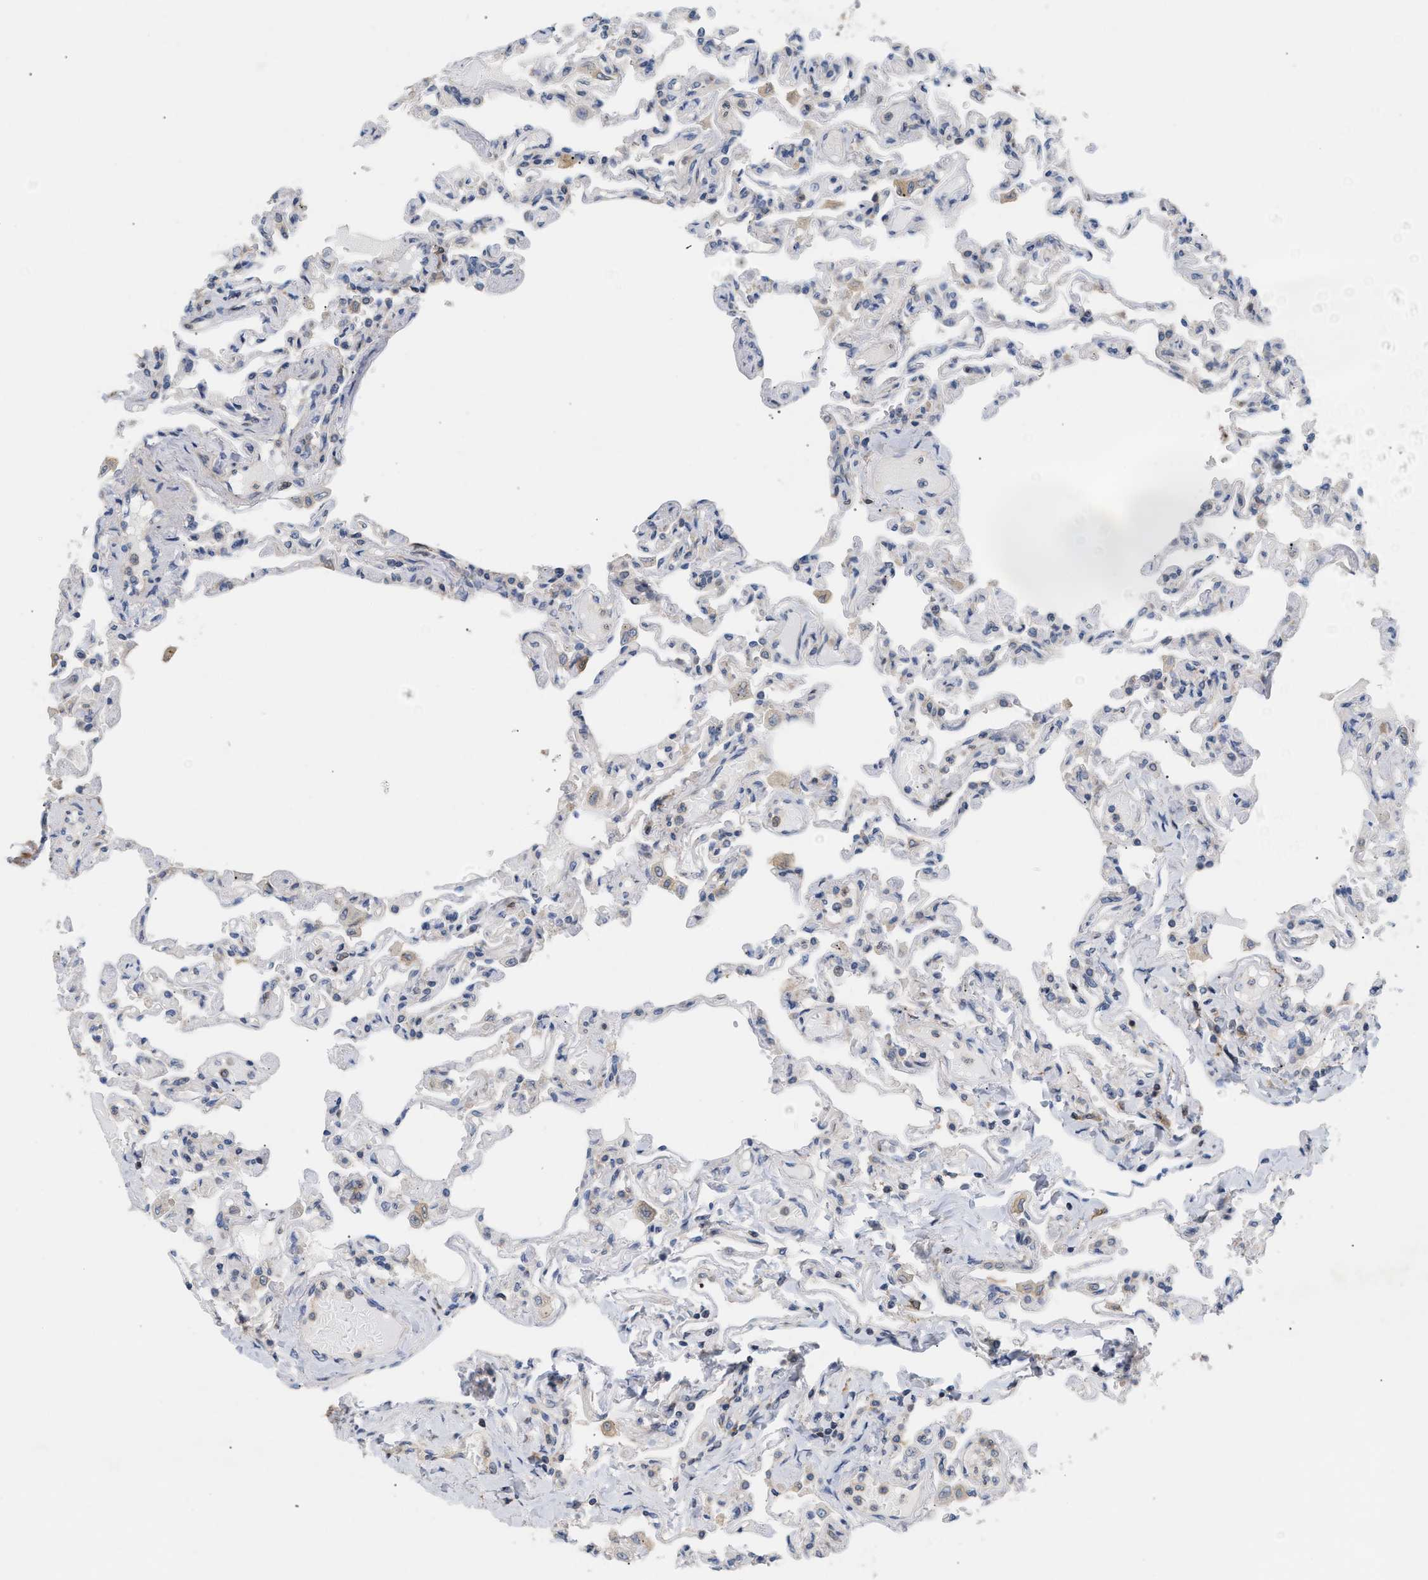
{"staining": {"intensity": "negative", "quantity": "none", "location": "none"}, "tissue": "lung", "cell_type": "Alveolar cells", "image_type": "normal", "snomed": [{"axis": "morphology", "description": "Normal tissue, NOS"}, {"axis": "topography", "description": "Lung"}], "caption": "Benign lung was stained to show a protein in brown. There is no significant expression in alveolar cells.", "gene": "DBNL", "patient": {"sex": "male", "age": 21}}